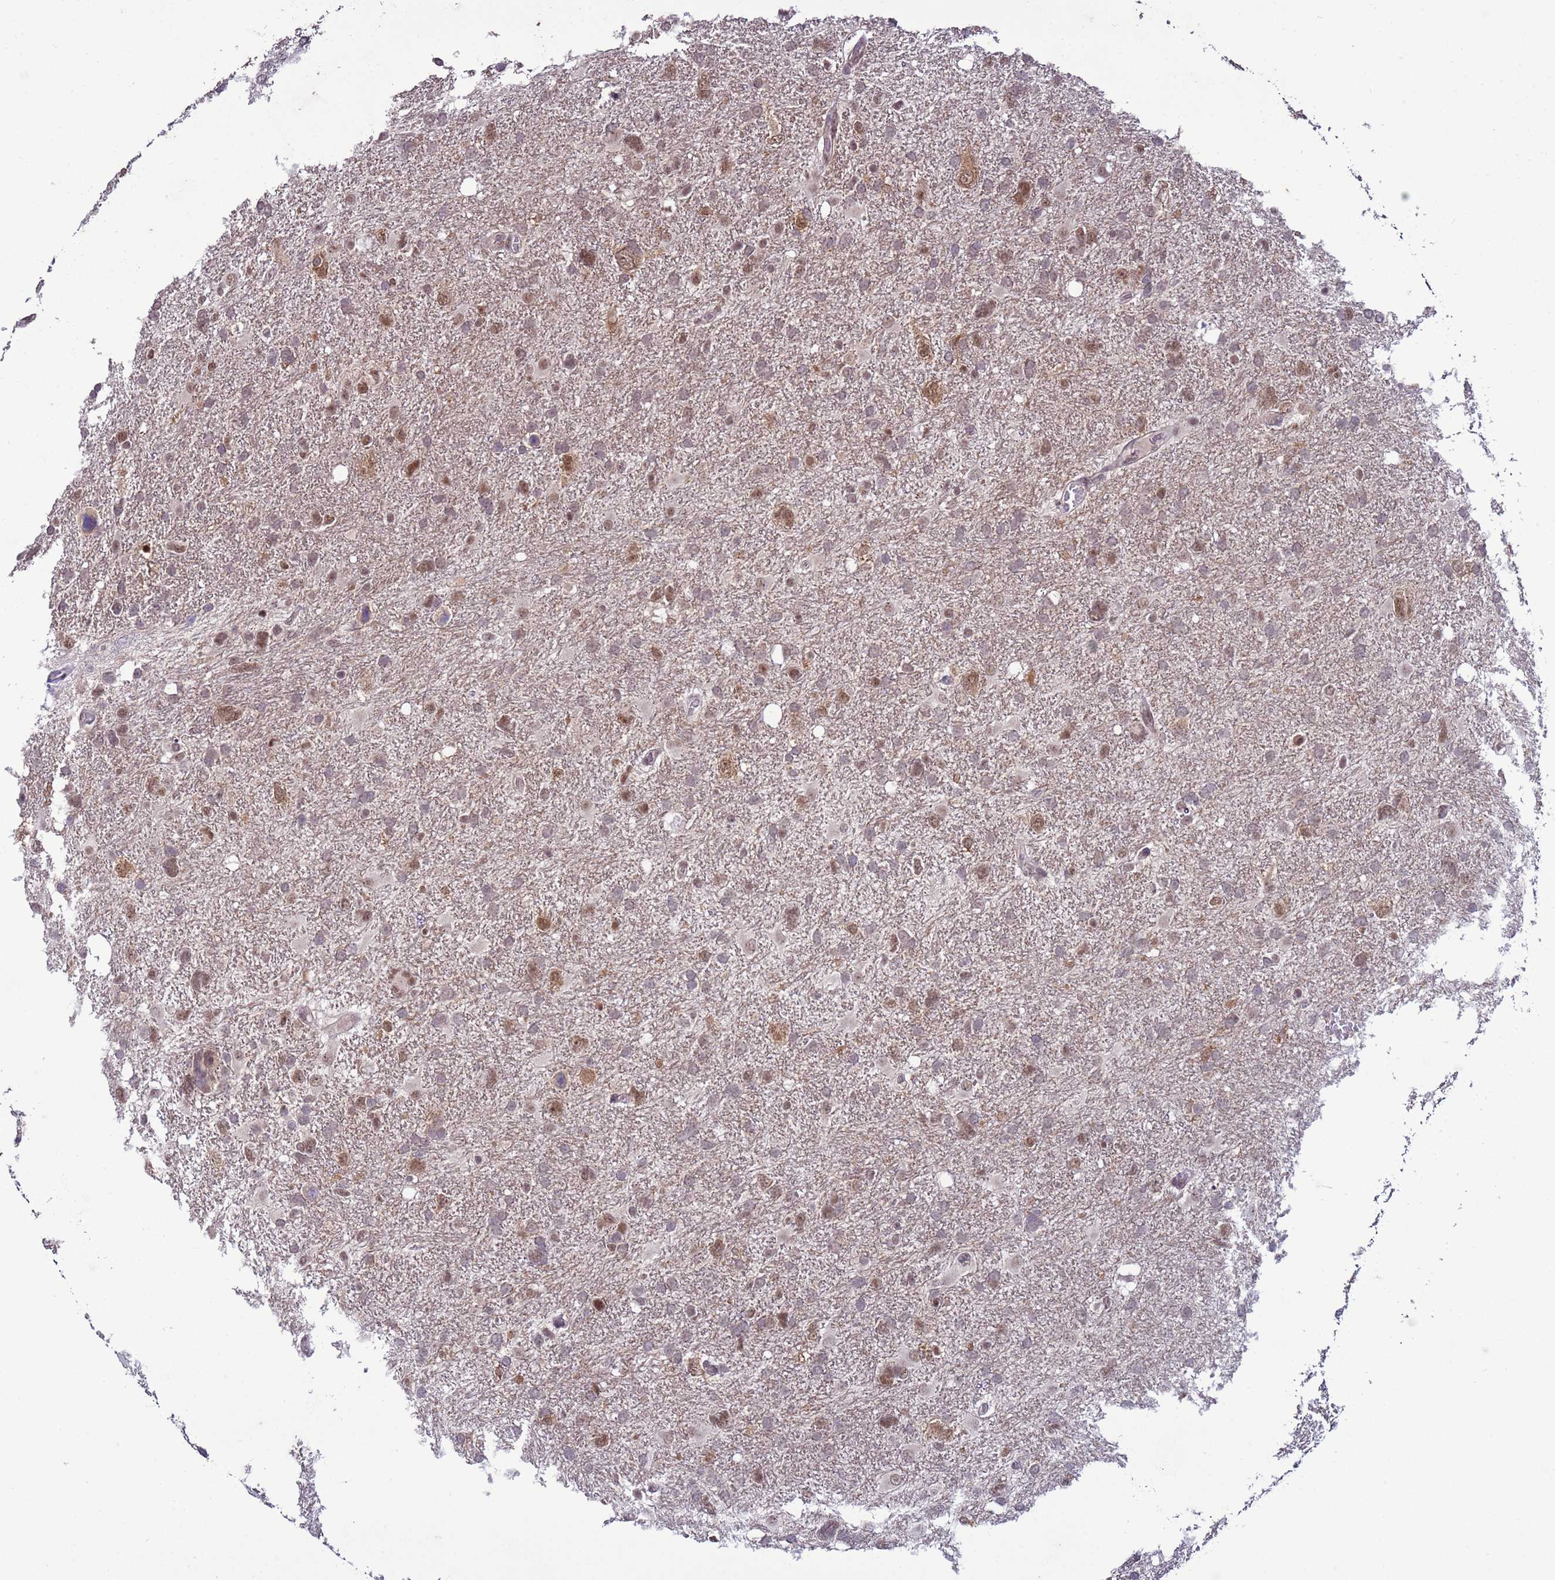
{"staining": {"intensity": "moderate", "quantity": ">75%", "location": "nuclear"}, "tissue": "glioma", "cell_type": "Tumor cells", "image_type": "cancer", "snomed": [{"axis": "morphology", "description": "Glioma, malignant, High grade"}, {"axis": "topography", "description": "Brain"}], "caption": "Protein staining reveals moderate nuclear staining in approximately >75% of tumor cells in glioma.", "gene": "SHC3", "patient": {"sex": "male", "age": 61}}